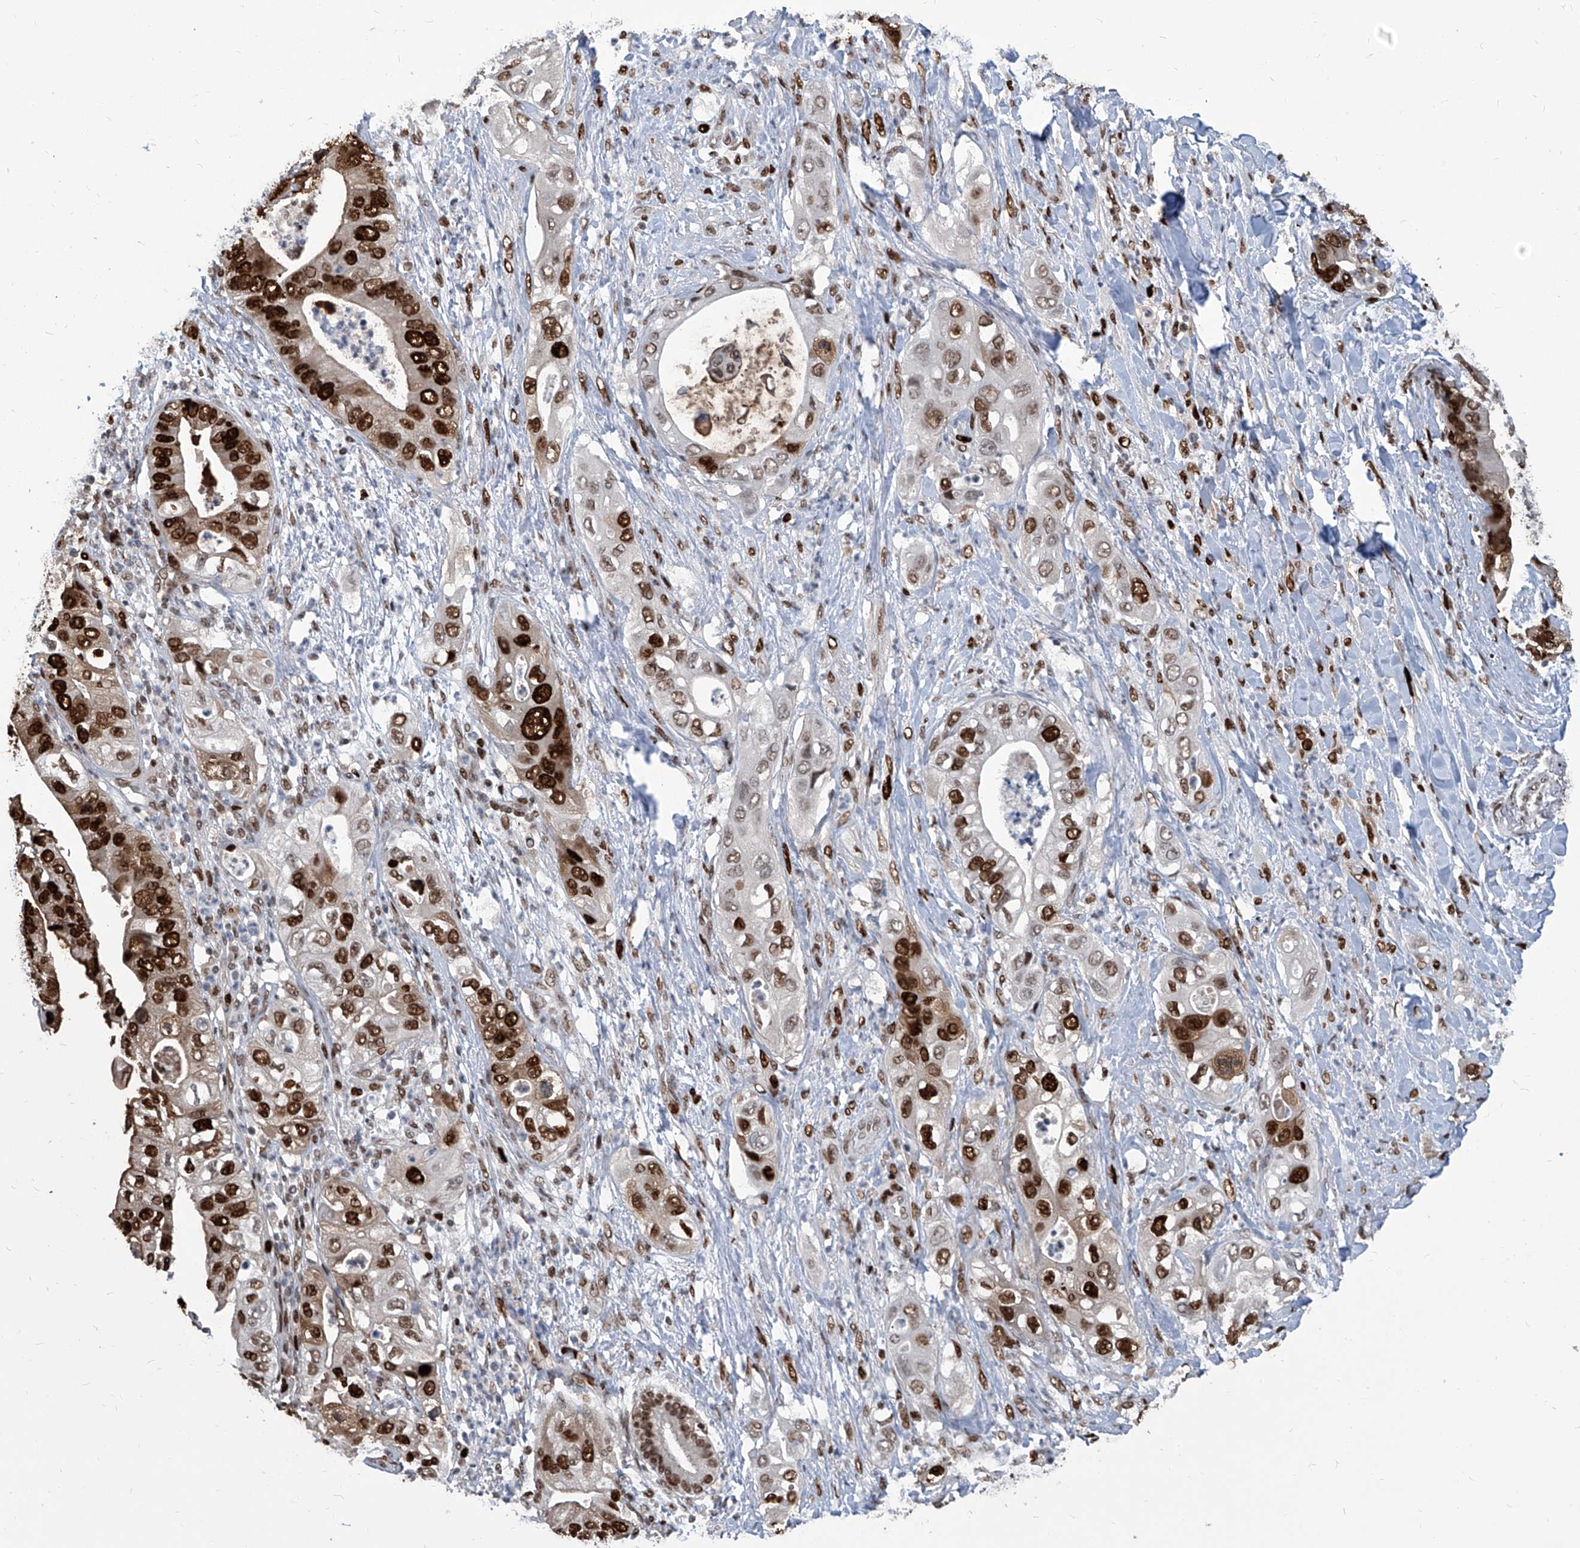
{"staining": {"intensity": "strong", "quantity": ">75%", "location": "nuclear"}, "tissue": "pancreatic cancer", "cell_type": "Tumor cells", "image_type": "cancer", "snomed": [{"axis": "morphology", "description": "Adenocarcinoma, NOS"}, {"axis": "topography", "description": "Pancreas"}], "caption": "Brown immunohistochemical staining in pancreatic adenocarcinoma reveals strong nuclear staining in about >75% of tumor cells.", "gene": "PCNA", "patient": {"sex": "female", "age": 78}}